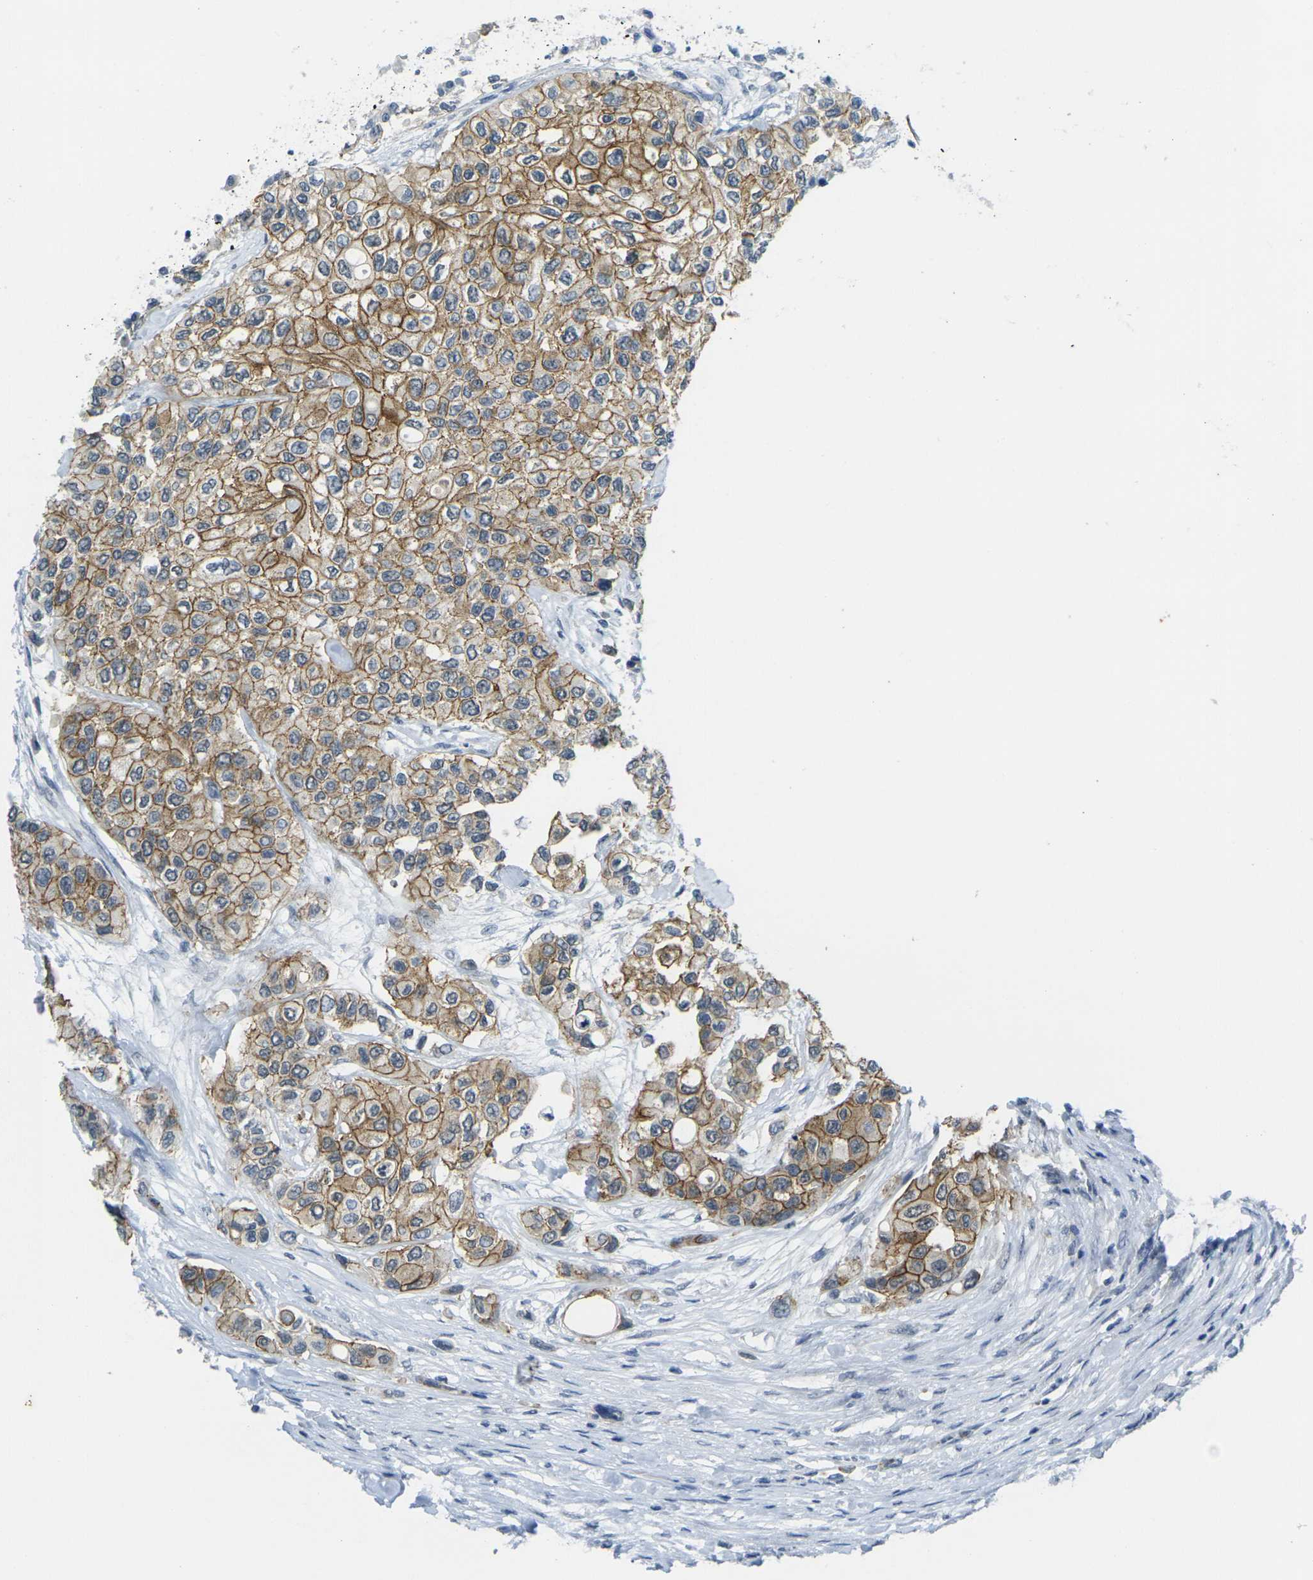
{"staining": {"intensity": "moderate", "quantity": ">75%", "location": "cytoplasmic/membranous"}, "tissue": "urothelial cancer", "cell_type": "Tumor cells", "image_type": "cancer", "snomed": [{"axis": "morphology", "description": "Urothelial carcinoma, High grade"}, {"axis": "topography", "description": "Urinary bladder"}], "caption": "High-grade urothelial carcinoma was stained to show a protein in brown. There is medium levels of moderate cytoplasmic/membranous positivity in approximately >75% of tumor cells.", "gene": "SPTBN2", "patient": {"sex": "female", "age": 56}}